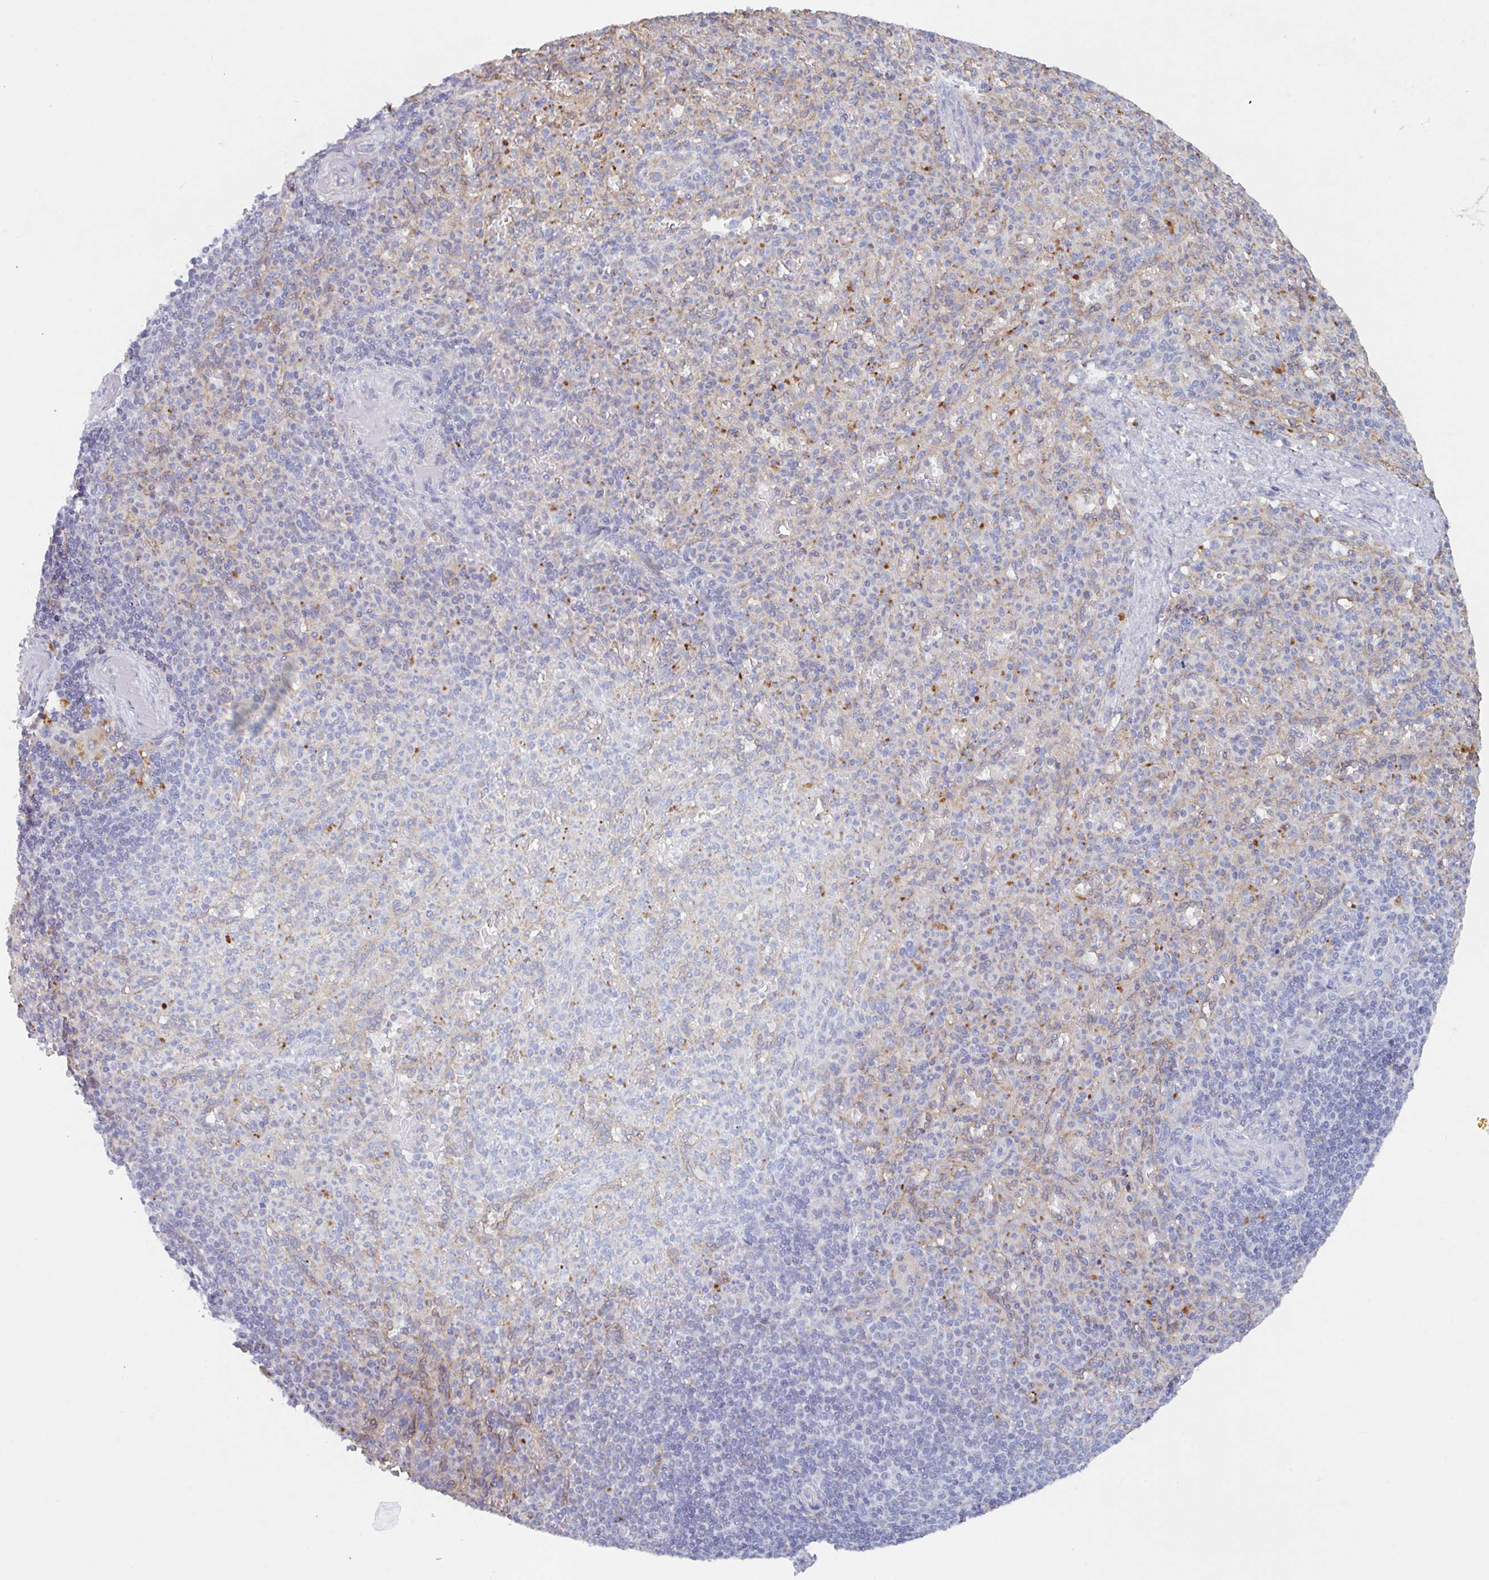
{"staining": {"intensity": "negative", "quantity": "none", "location": "none"}, "tissue": "spleen", "cell_type": "Cells in red pulp", "image_type": "normal", "snomed": [{"axis": "morphology", "description": "Normal tissue, NOS"}, {"axis": "topography", "description": "Spleen"}], "caption": "Cells in red pulp show no significant protein expression in normal spleen.", "gene": "MANBA", "patient": {"sex": "female", "age": 74}}